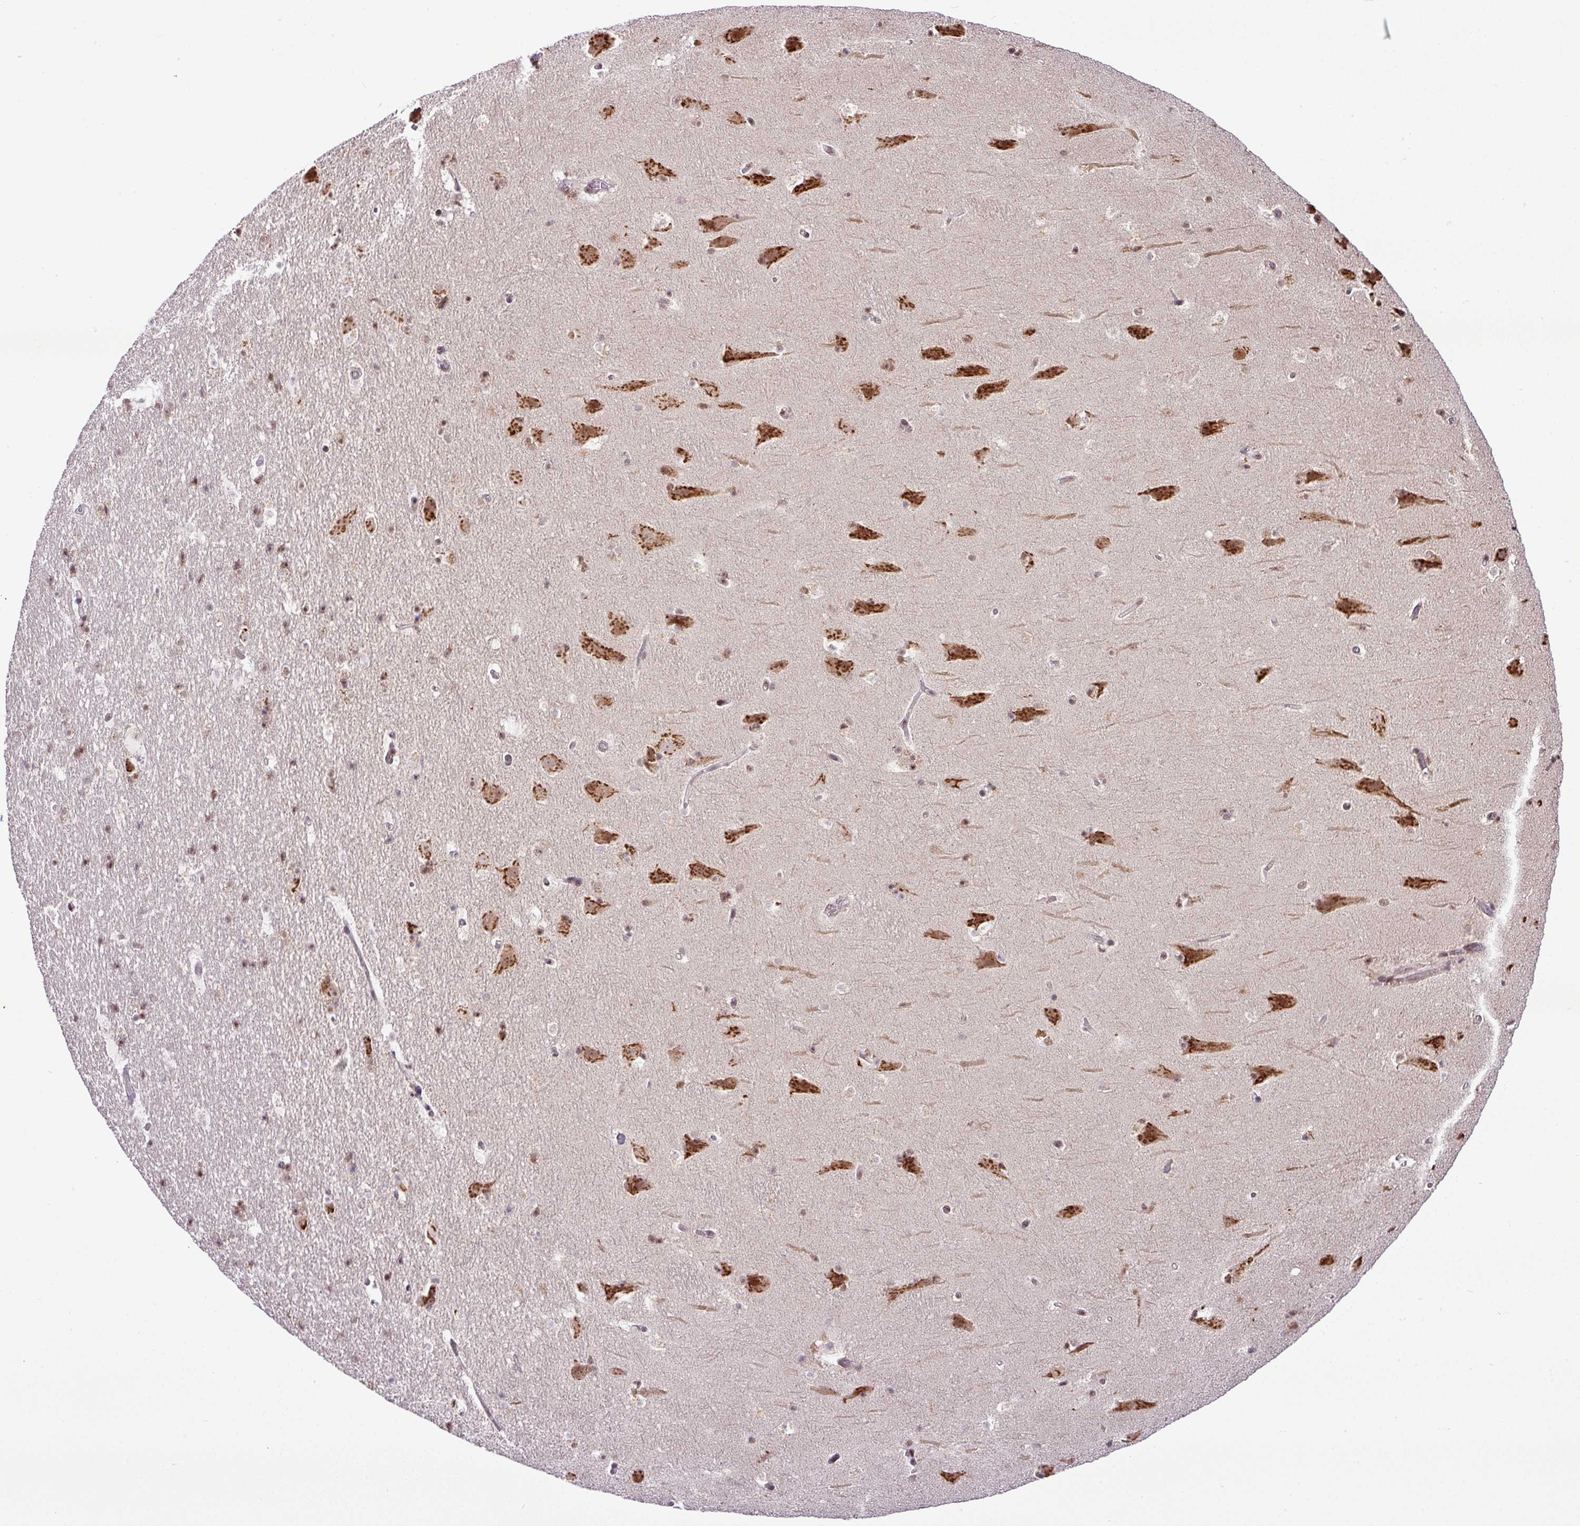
{"staining": {"intensity": "moderate", "quantity": "25%-75%", "location": "nuclear"}, "tissue": "hippocampus", "cell_type": "Glial cells", "image_type": "normal", "snomed": [{"axis": "morphology", "description": "Normal tissue, NOS"}, {"axis": "topography", "description": "Hippocampus"}], "caption": "Human hippocampus stained for a protein (brown) demonstrates moderate nuclear positive expression in approximately 25%-75% of glial cells.", "gene": "PGAP4", "patient": {"sex": "male", "age": 37}}